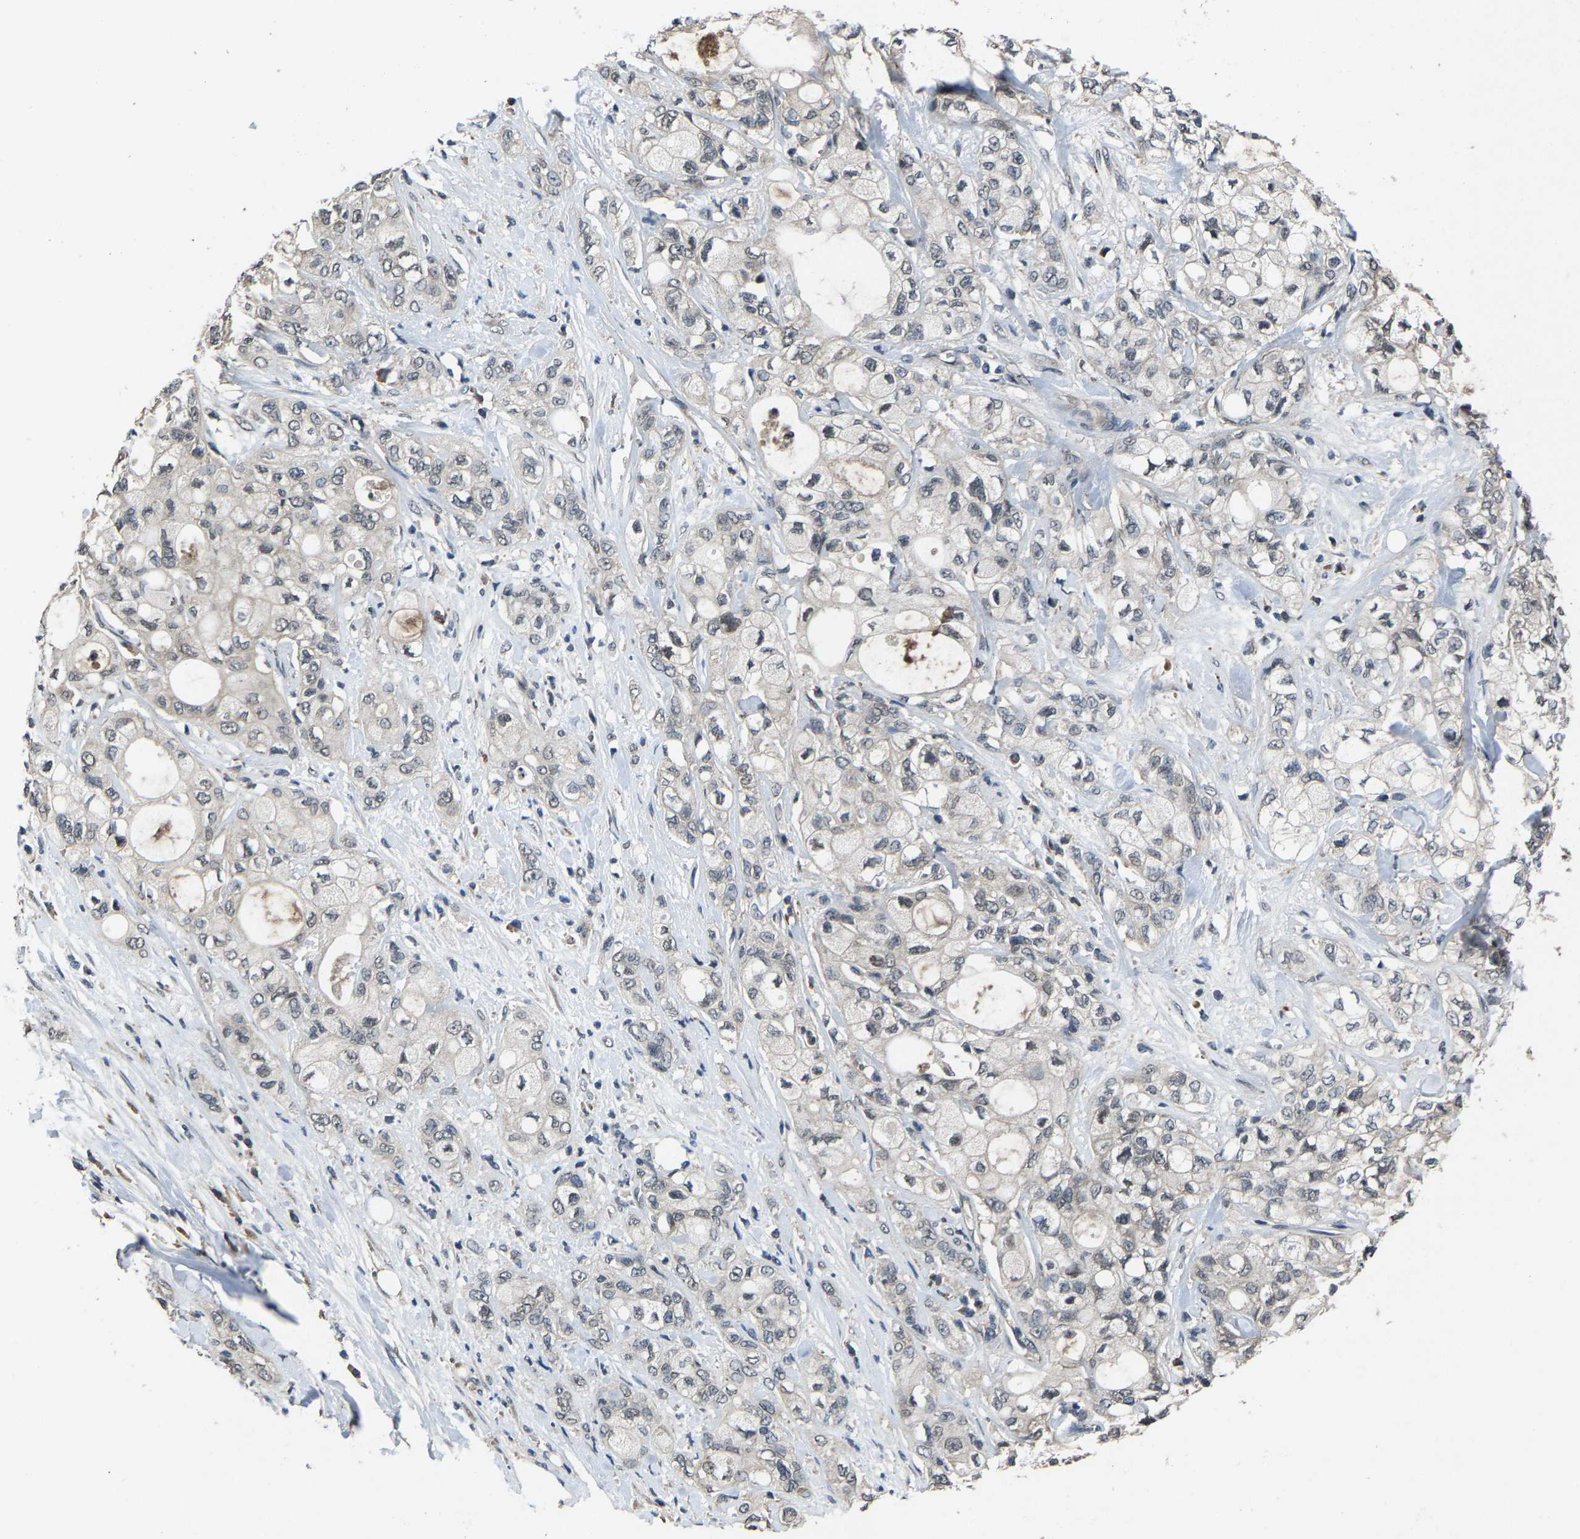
{"staining": {"intensity": "negative", "quantity": "none", "location": "none"}, "tissue": "pancreatic cancer", "cell_type": "Tumor cells", "image_type": "cancer", "snomed": [{"axis": "morphology", "description": "Adenocarcinoma, NOS"}, {"axis": "topography", "description": "Pancreas"}], "caption": "Adenocarcinoma (pancreatic) was stained to show a protein in brown. There is no significant positivity in tumor cells.", "gene": "HUWE1", "patient": {"sex": "male", "age": 70}}